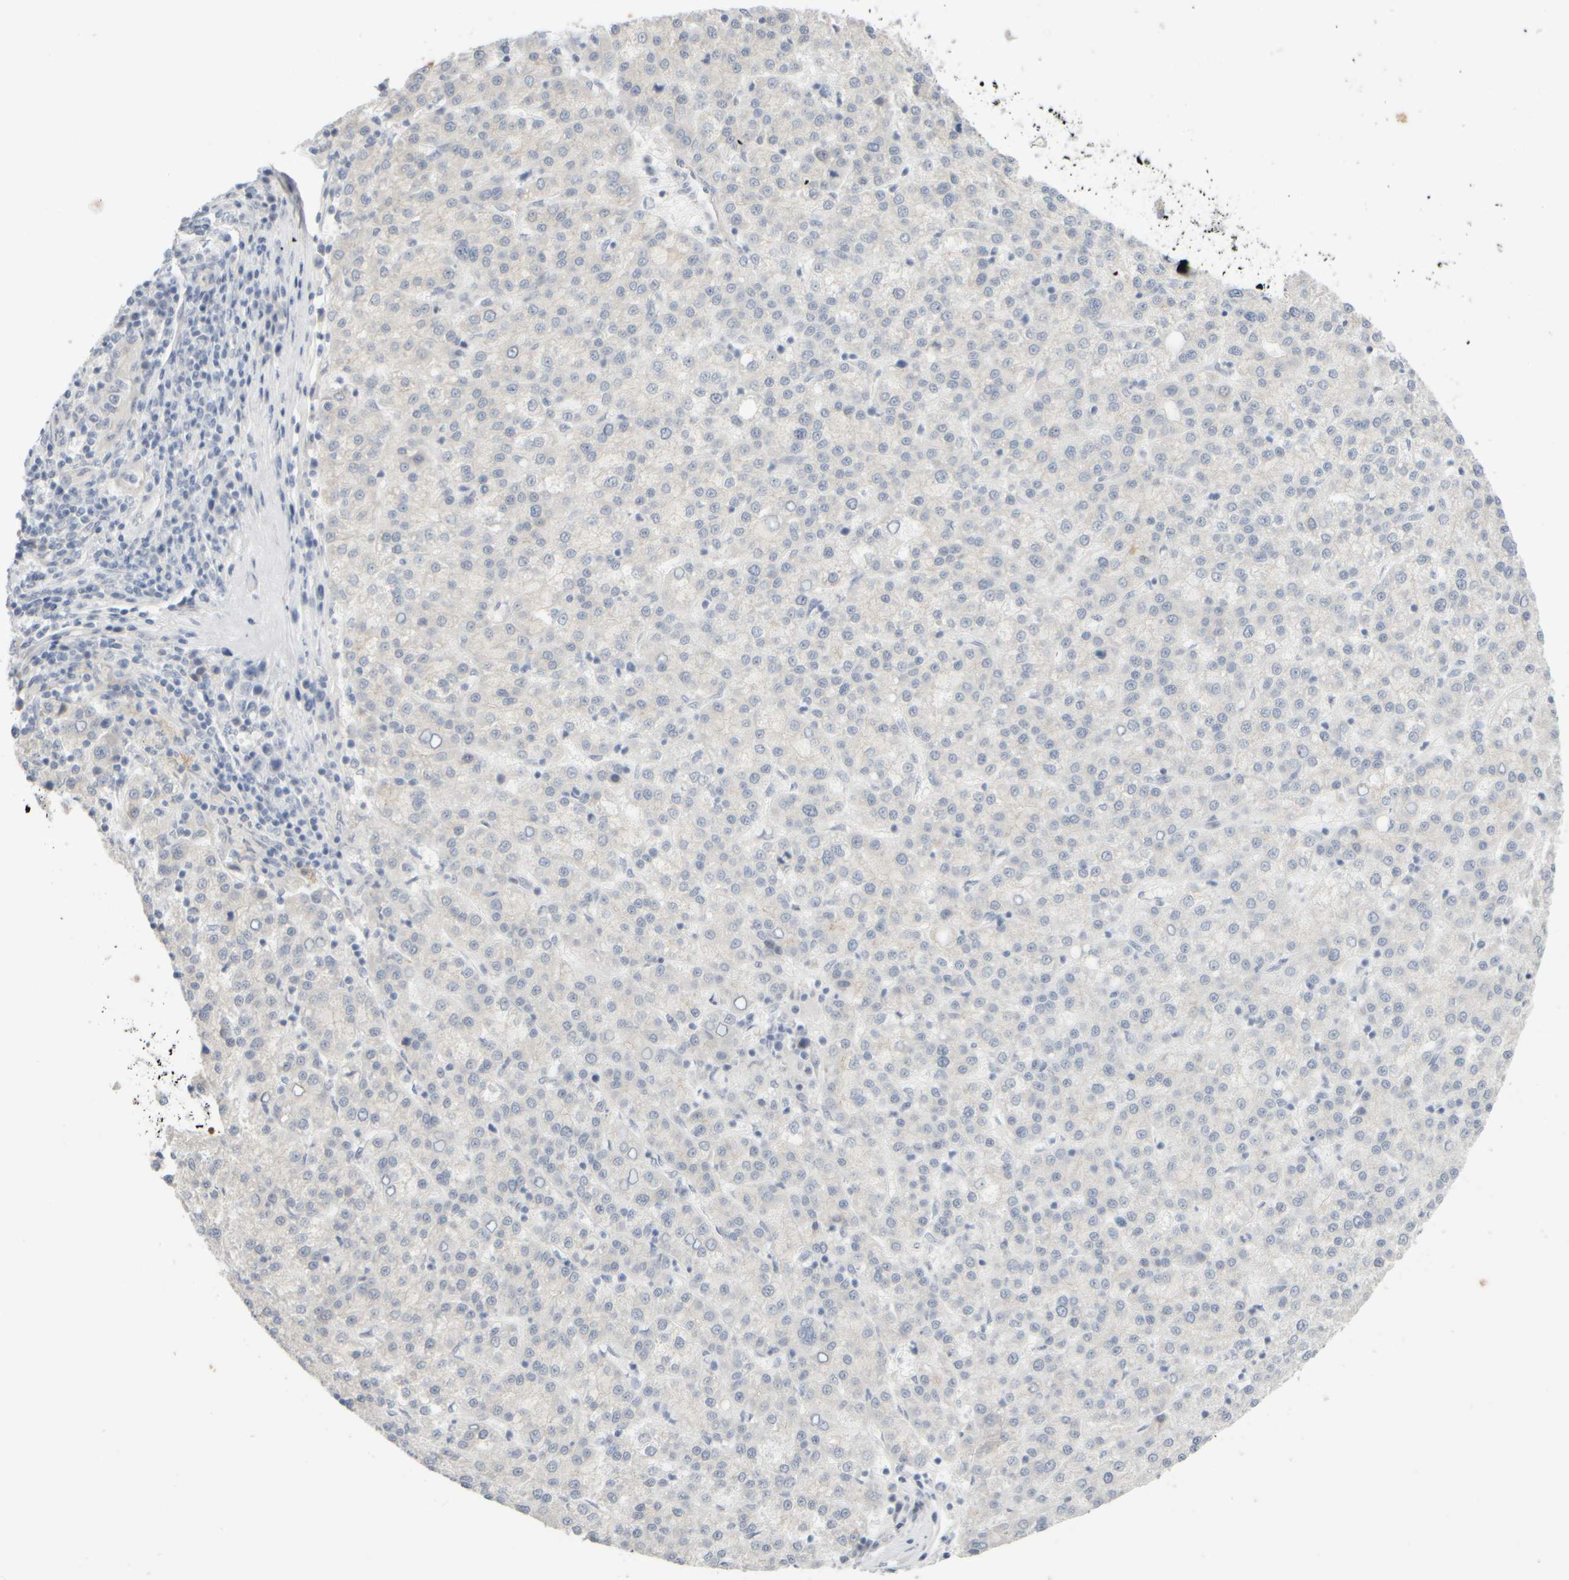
{"staining": {"intensity": "negative", "quantity": "none", "location": "none"}, "tissue": "liver cancer", "cell_type": "Tumor cells", "image_type": "cancer", "snomed": [{"axis": "morphology", "description": "Carcinoma, Hepatocellular, NOS"}, {"axis": "topography", "description": "Liver"}], "caption": "Photomicrograph shows no protein expression in tumor cells of liver hepatocellular carcinoma tissue.", "gene": "GOPC", "patient": {"sex": "female", "age": 58}}